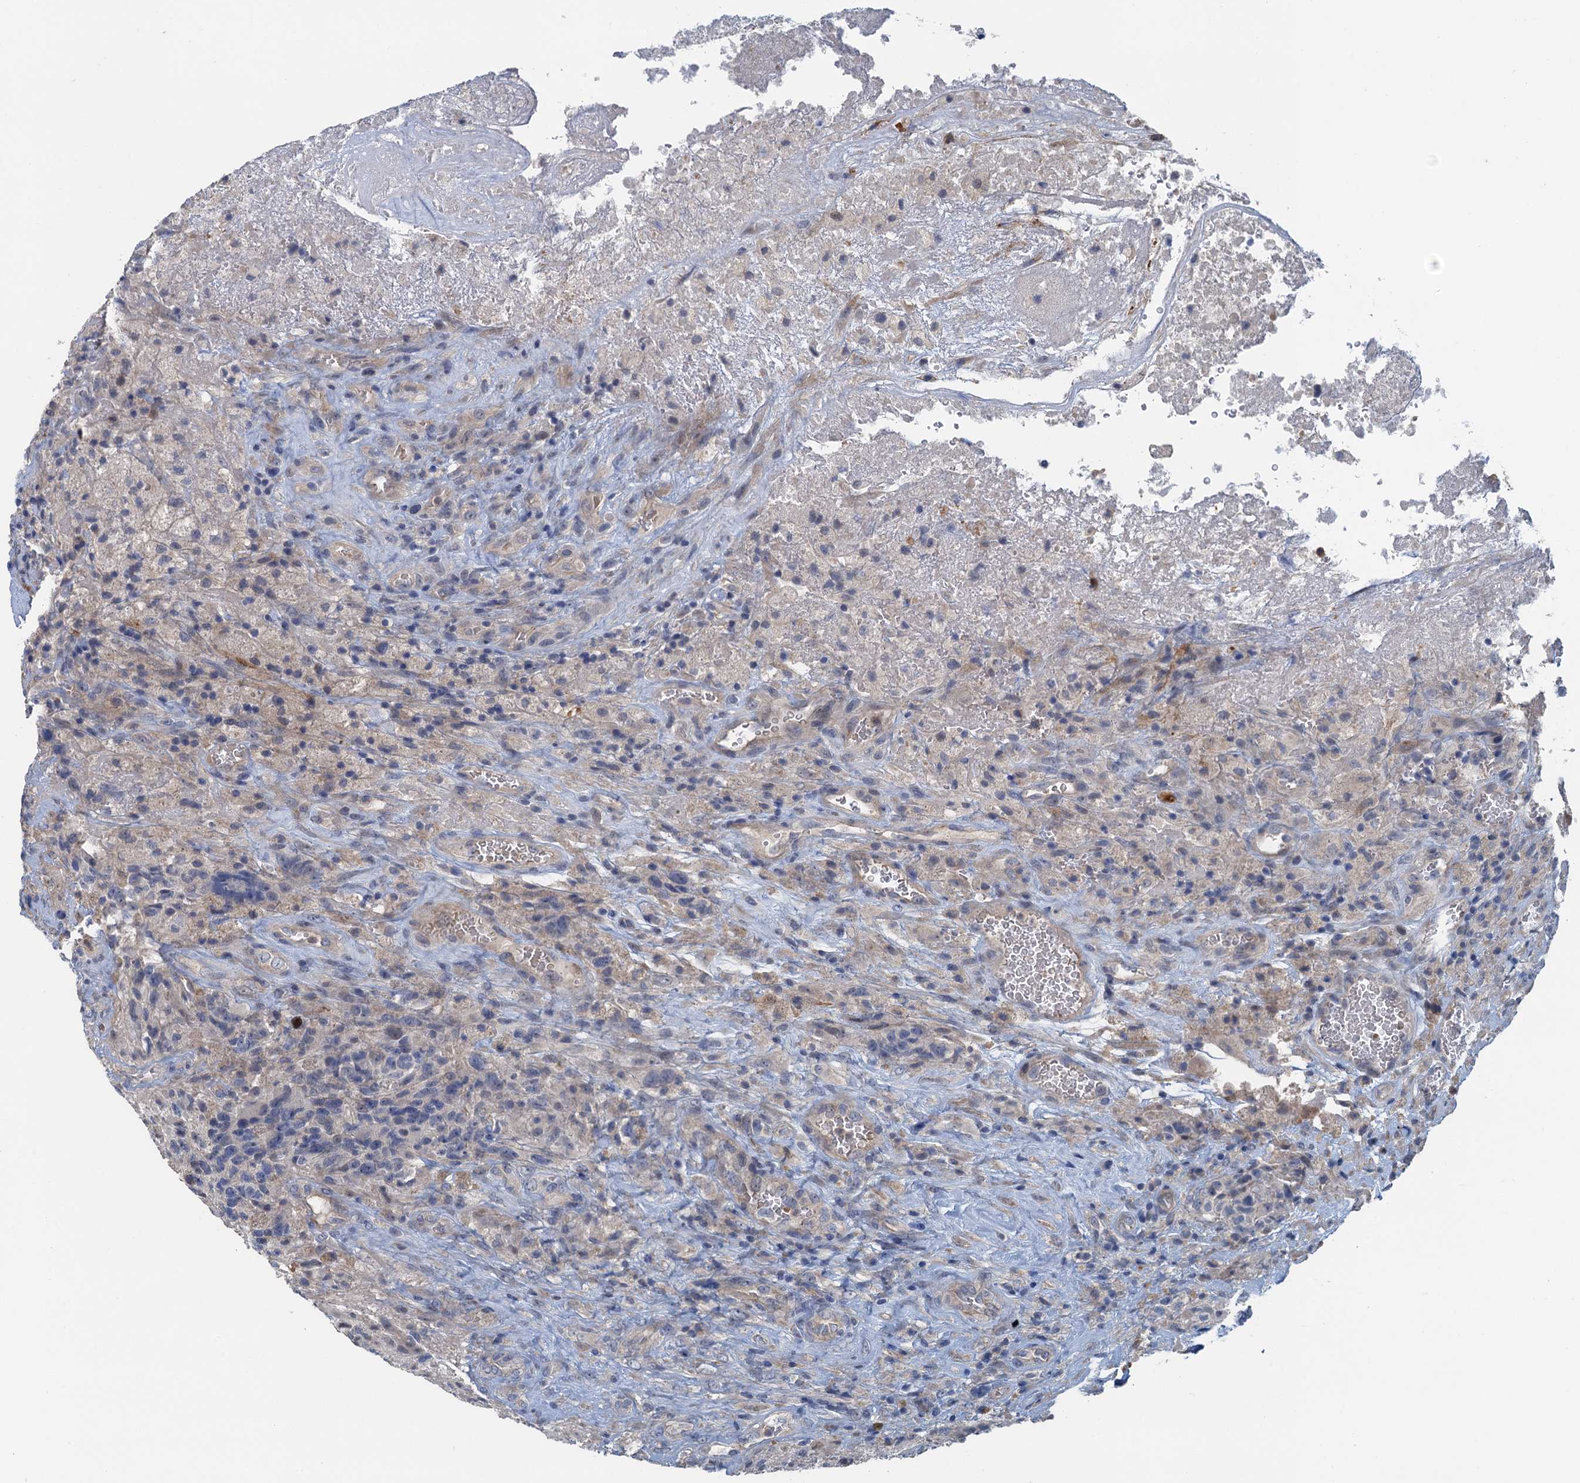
{"staining": {"intensity": "negative", "quantity": "none", "location": "none"}, "tissue": "glioma", "cell_type": "Tumor cells", "image_type": "cancer", "snomed": [{"axis": "morphology", "description": "Glioma, malignant, High grade"}, {"axis": "topography", "description": "Brain"}], "caption": "High power microscopy micrograph of an immunohistochemistry image of glioma, revealing no significant expression in tumor cells.", "gene": "MYO16", "patient": {"sex": "male", "age": 69}}